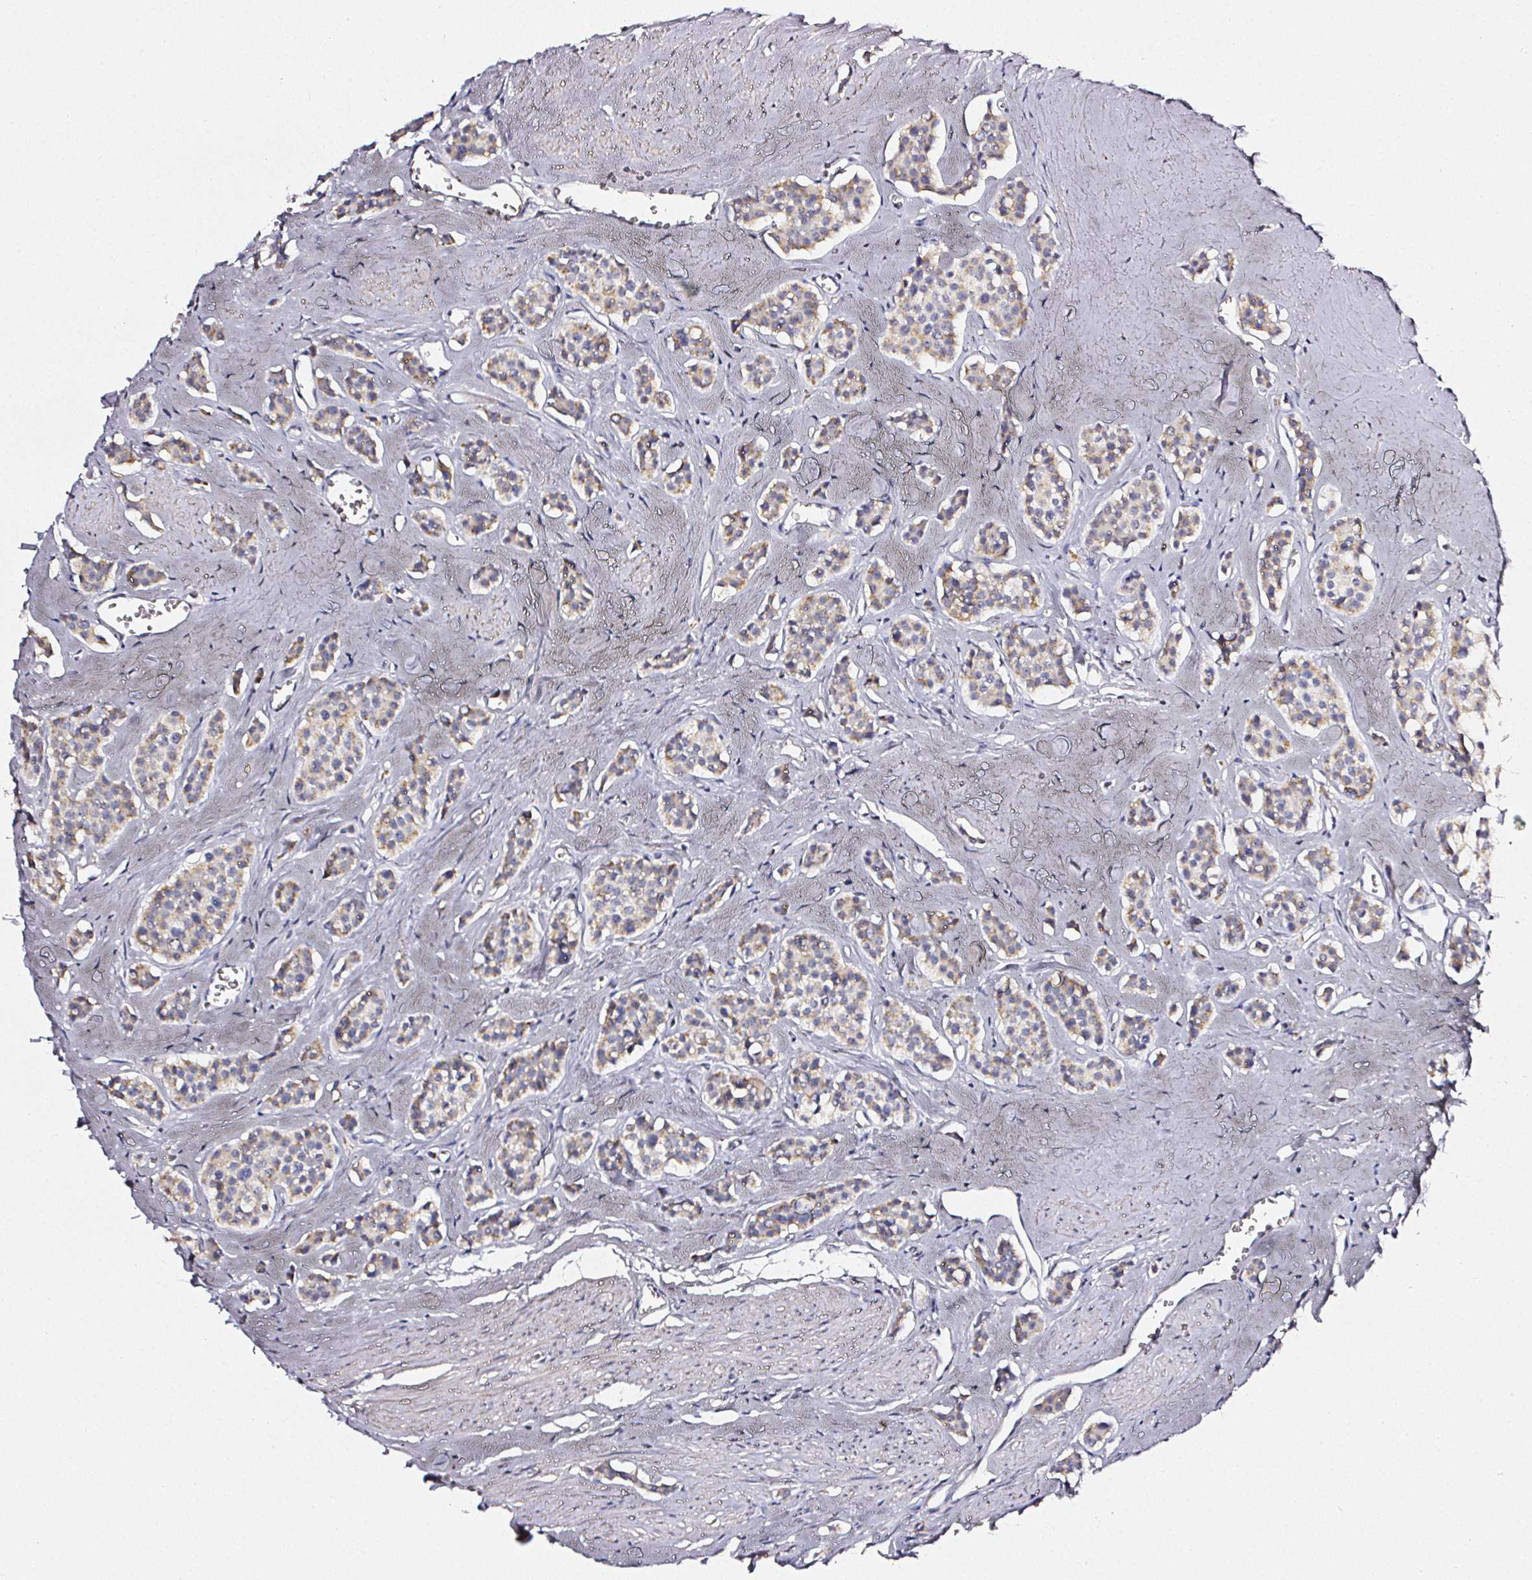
{"staining": {"intensity": "weak", "quantity": "25%-75%", "location": "cytoplasmic/membranous"}, "tissue": "carcinoid", "cell_type": "Tumor cells", "image_type": "cancer", "snomed": [{"axis": "morphology", "description": "Carcinoid, malignant, NOS"}, {"axis": "topography", "description": "Small intestine"}], "caption": "IHC image of human carcinoid stained for a protein (brown), which reveals low levels of weak cytoplasmic/membranous positivity in about 25%-75% of tumor cells.", "gene": "NTRK1", "patient": {"sex": "male", "age": 60}}